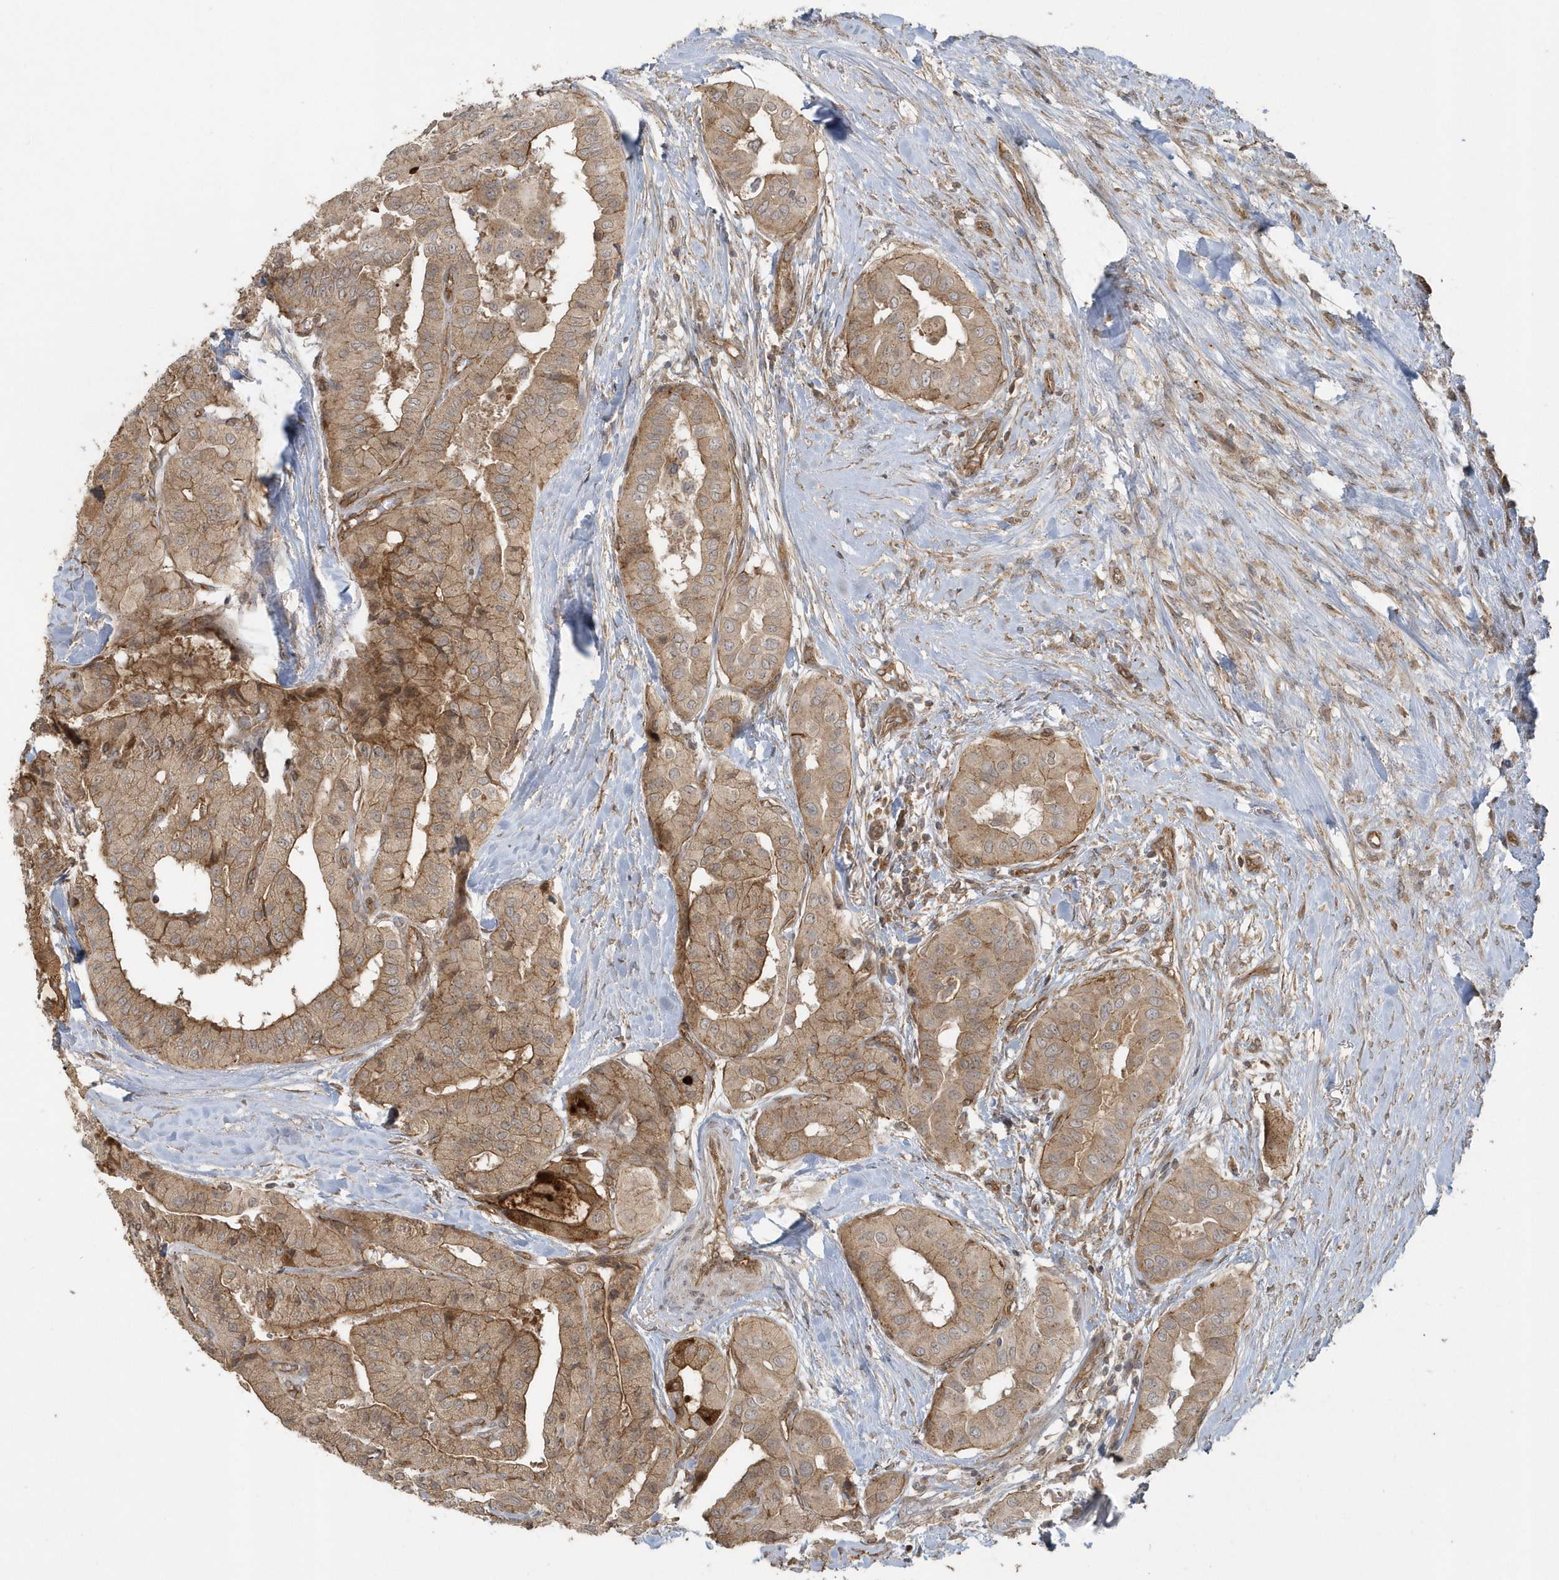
{"staining": {"intensity": "moderate", "quantity": ">75%", "location": "cytoplasmic/membranous"}, "tissue": "thyroid cancer", "cell_type": "Tumor cells", "image_type": "cancer", "snomed": [{"axis": "morphology", "description": "Papillary adenocarcinoma, NOS"}, {"axis": "topography", "description": "Thyroid gland"}], "caption": "An IHC micrograph of neoplastic tissue is shown. Protein staining in brown highlights moderate cytoplasmic/membranous positivity in thyroid cancer within tumor cells.", "gene": "STIM2", "patient": {"sex": "female", "age": 59}}